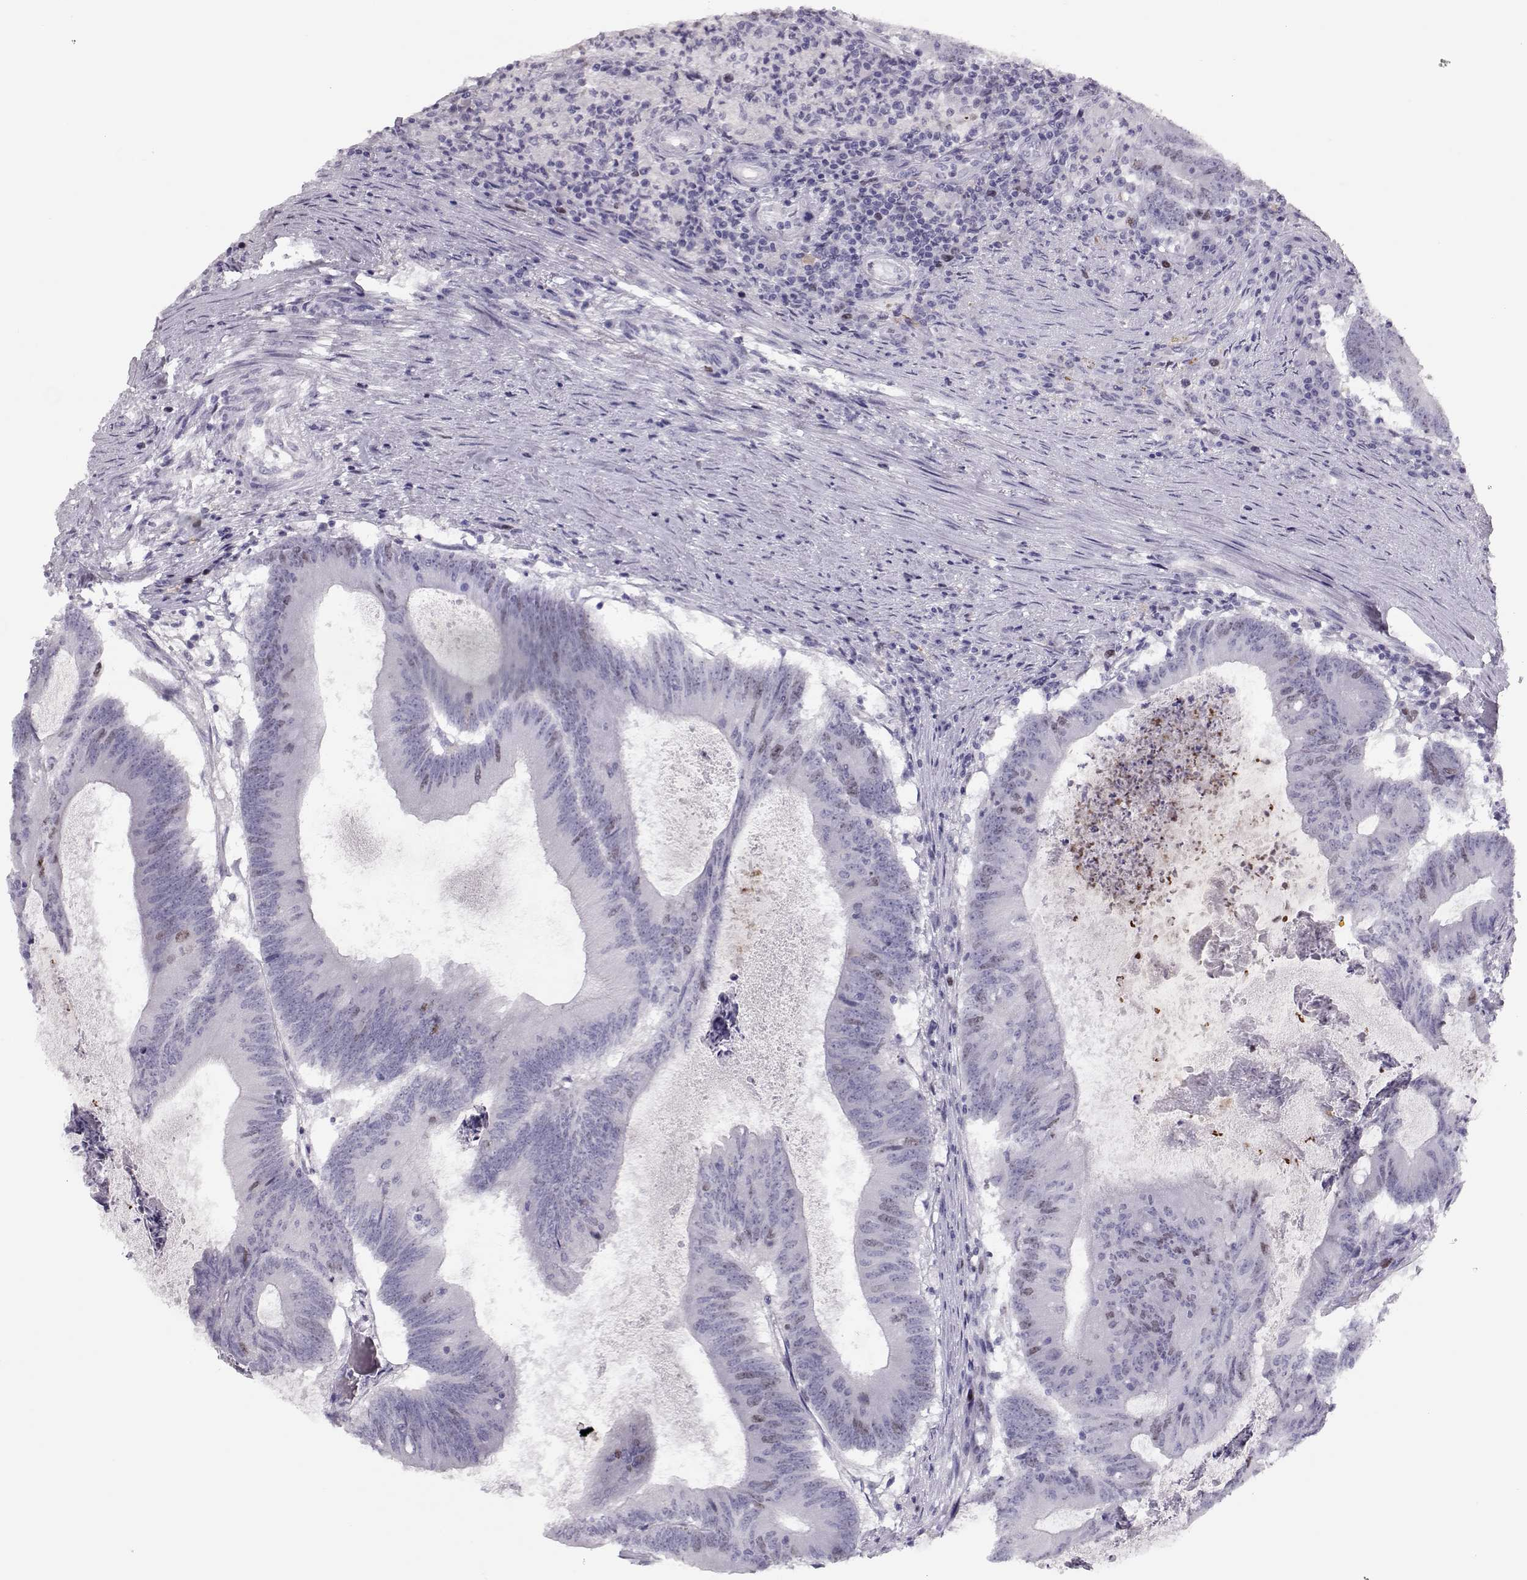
{"staining": {"intensity": "weak", "quantity": "<25%", "location": "nuclear"}, "tissue": "colorectal cancer", "cell_type": "Tumor cells", "image_type": "cancer", "snomed": [{"axis": "morphology", "description": "Adenocarcinoma, NOS"}, {"axis": "topography", "description": "Colon"}], "caption": "The photomicrograph exhibits no staining of tumor cells in adenocarcinoma (colorectal).", "gene": "SGO1", "patient": {"sex": "female", "age": 70}}